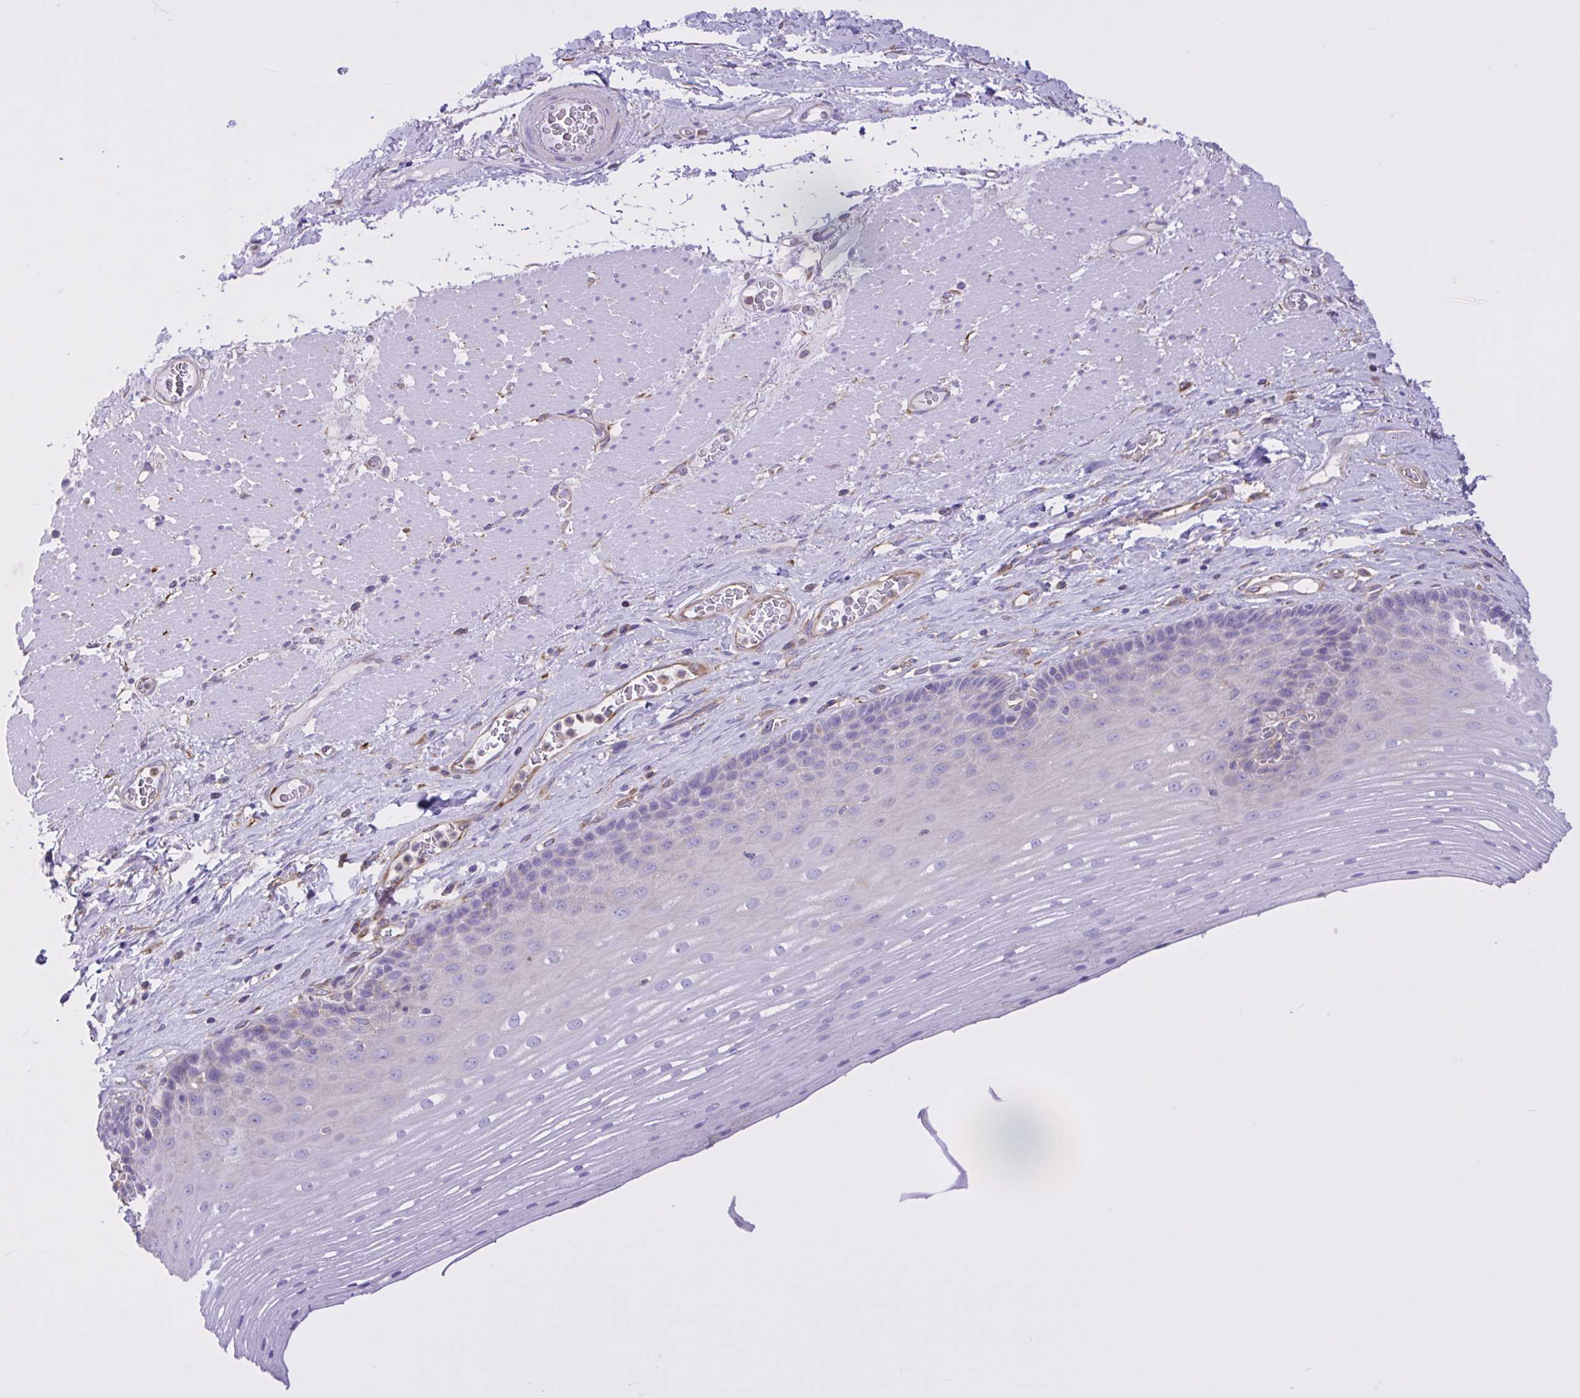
{"staining": {"intensity": "moderate", "quantity": "<25%", "location": "cytoplasmic/membranous"}, "tissue": "esophagus", "cell_type": "Squamous epithelial cells", "image_type": "normal", "snomed": [{"axis": "morphology", "description": "Normal tissue, NOS"}, {"axis": "topography", "description": "Esophagus"}], "caption": "Immunohistochemical staining of unremarkable esophagus shows moderate cytoplasmic/membranous protein staining in approximately <25% of squamous epithelial cells.", "gene": "OR51M1", "patient": {"sex": "male", "age": 62}}